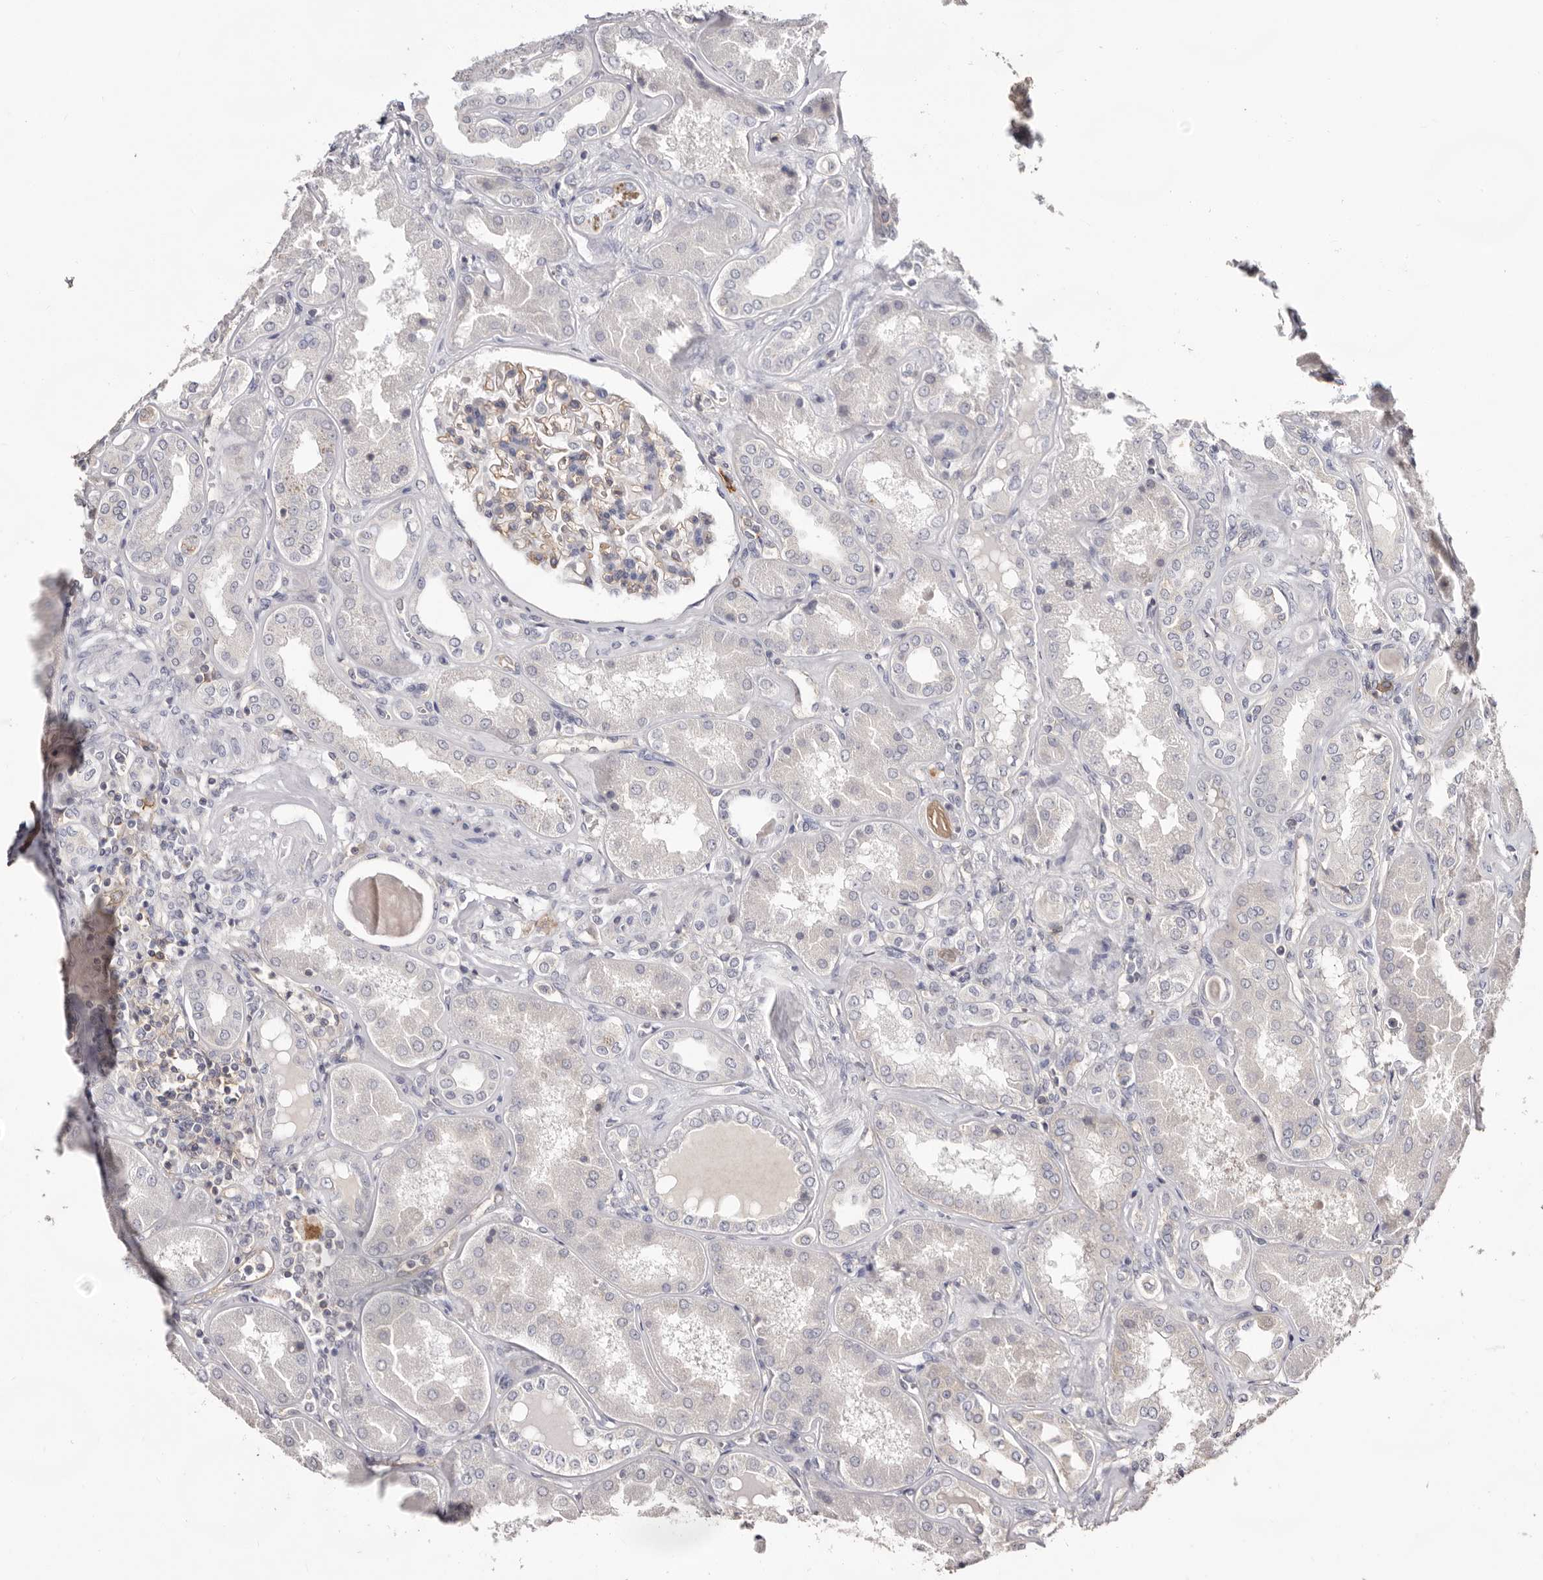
{"staining": {"intensity": "negative", "quantity": "none", "location": "none"}, "tissue": "kidney", "cell_type": "Cells in glomeruli", "image_type": "normal", "snomed": [{"axis": "morphology", "description": "Normal tissue, NOS"}, {"axis": "topography", "description": "Kidney"}], "caption": "Cells in glomeruli show no significant protein positivity in unremarkable kidney. Nuclei are stained in blue.", "gene": "MMACHC", "patient": {"sex": "female", "age": 56}}